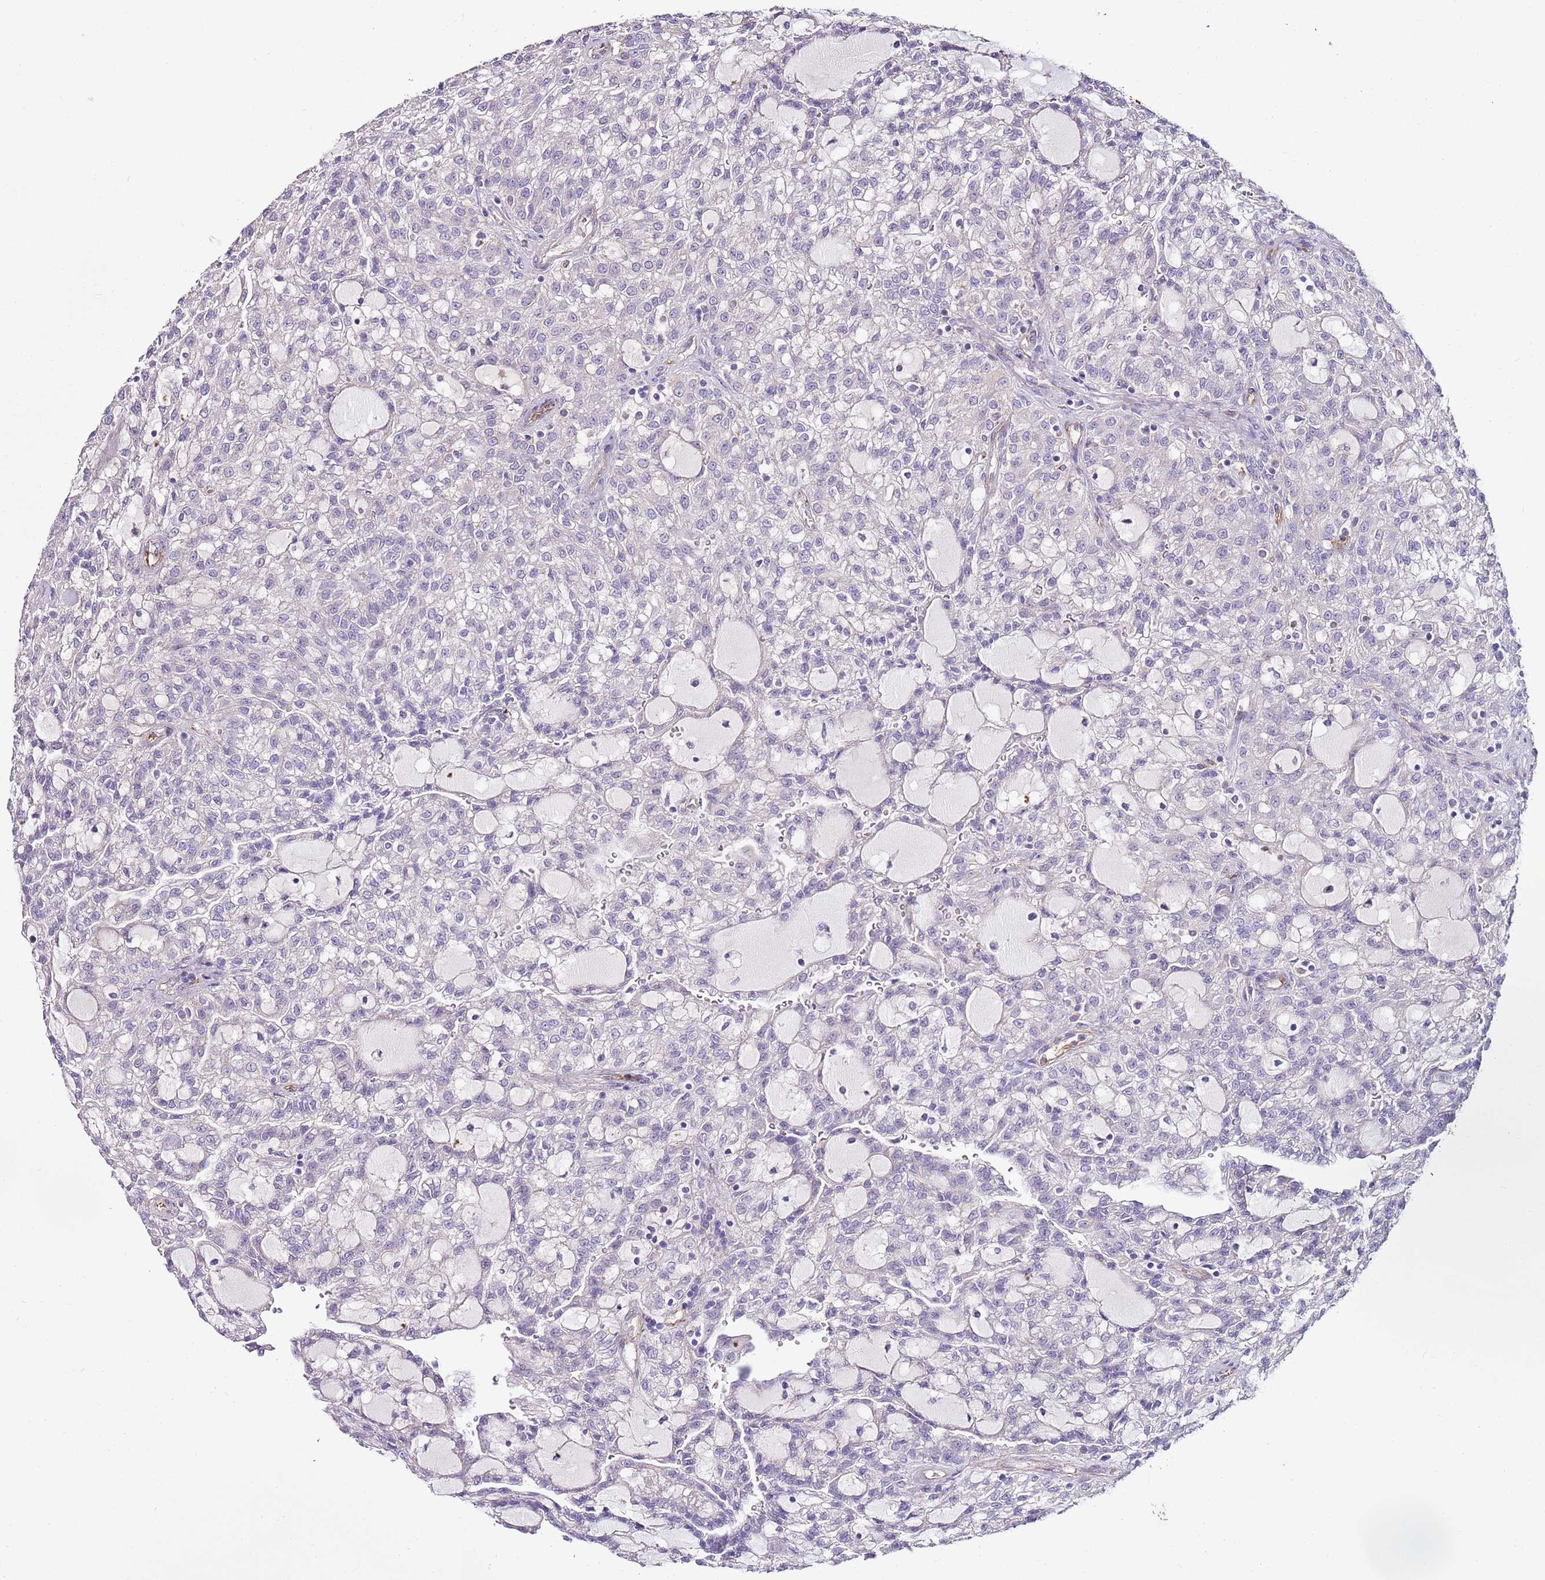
{"staining": {"intensity": "negative", "quantity": "none", "location": "none"}, "tissue": "renal cancer", "cell_type": "Tumor cells", "image_type": "cancer", "snomed": [{"axis": "morphology", "description": "Adenocarcinoma, NOS"}, {"axis": "topography", "description": "Kidney"}], "caption": "DAB (3,3'-diaminobenzidine) immunohistochemical staining of human adenocarcinoma (renal) demonstrates no significant expression in tumor cells. Brightfield microscopy of immunohistochemistry (IHC) stained with DAB (3,3'-diaminobenzidine) (brown) and hematoxylin (blue), captured at high magnification.", "gene": "ZNF786", "patient": {"sex": "male", "age": 63}}